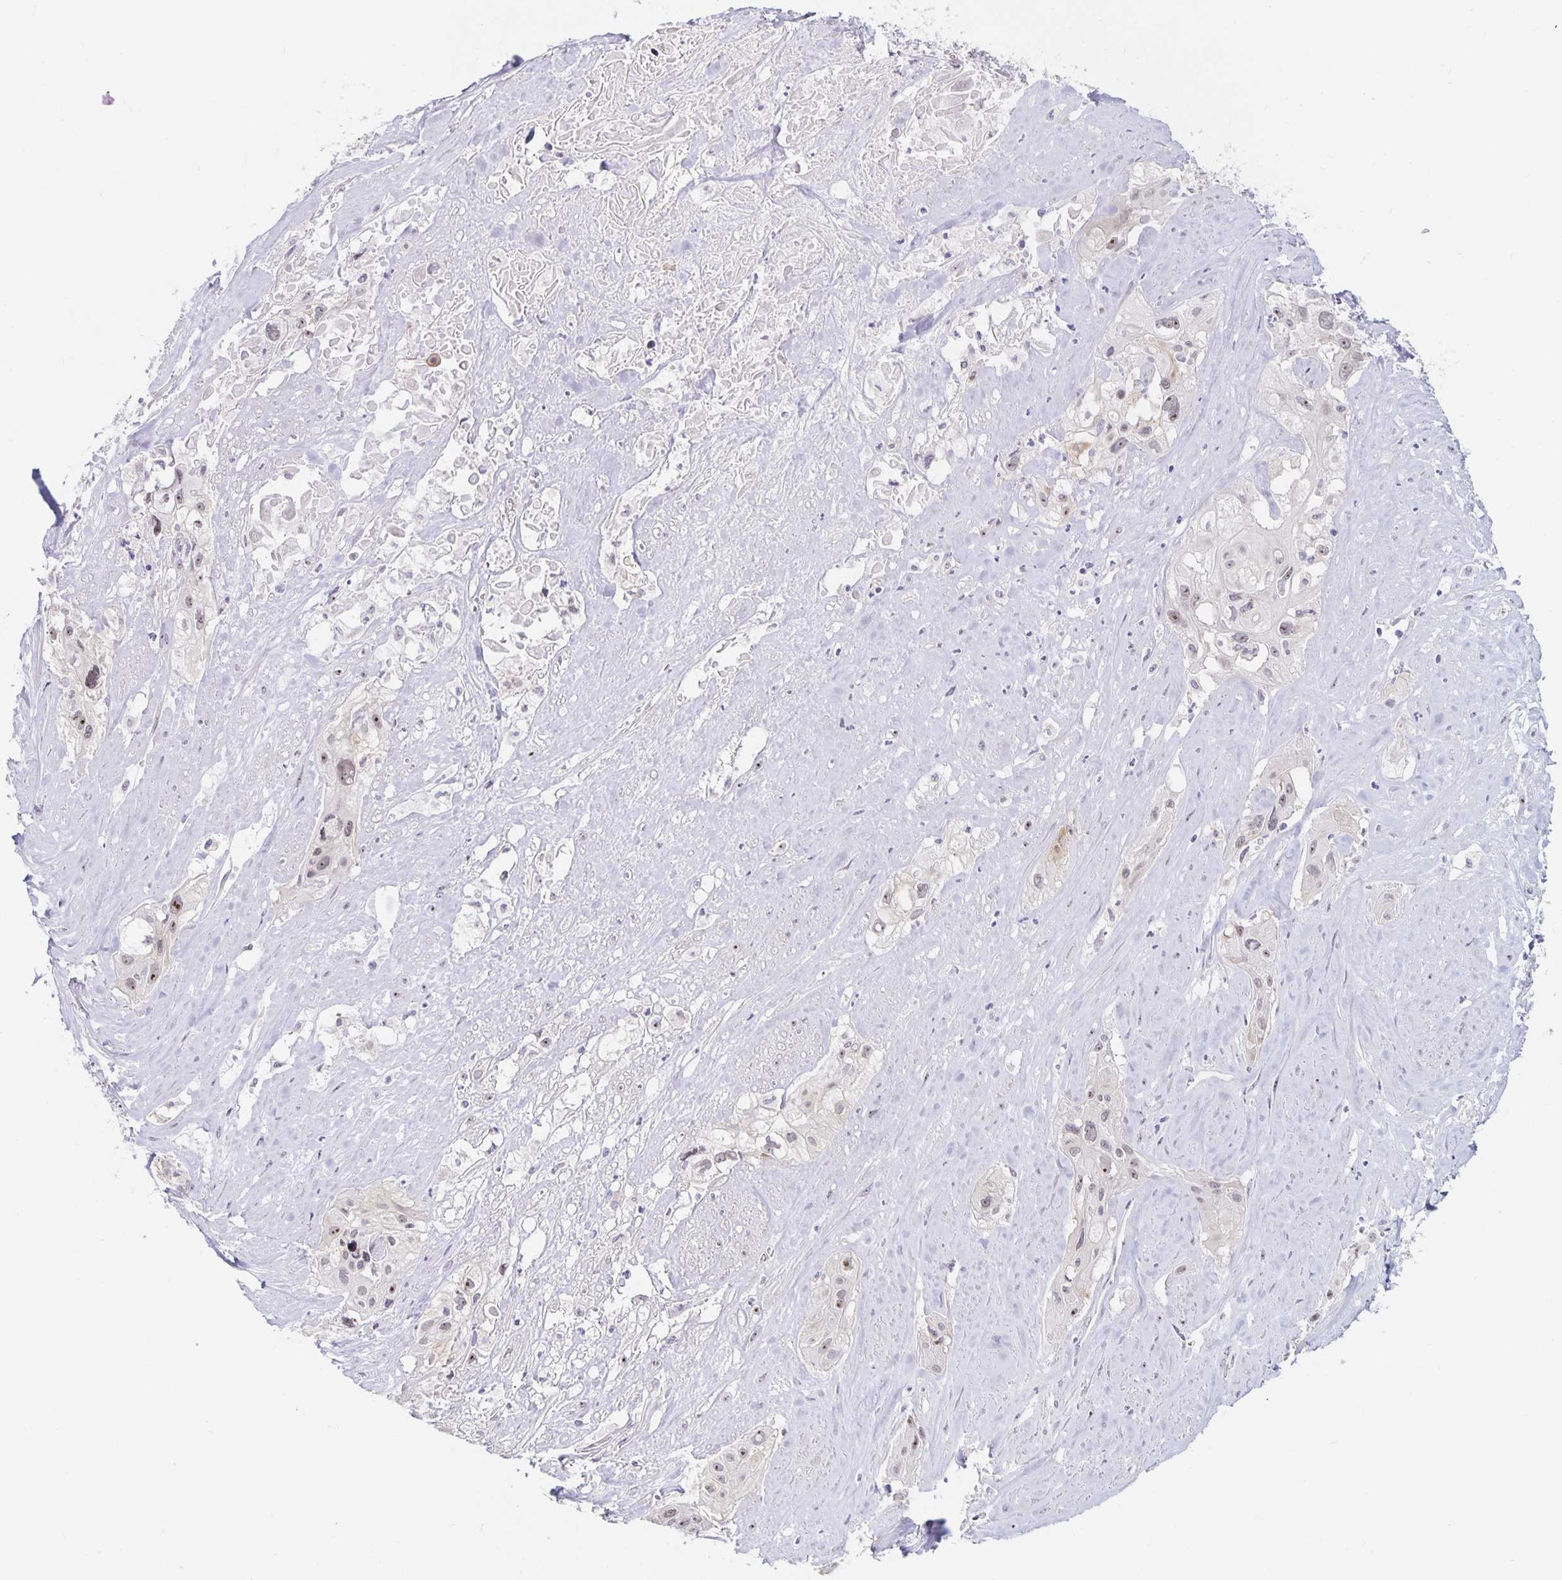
{"staining": {"intensity": "weak", "quantity": "25%-75%", "location": "nuclear"}, "tissue": "cervical cancer", "cell_type": "Tumor cells", "image_type": "cancer", "snomed": [{"axis": "morphology", "description": "Squamous cell carcinoma, NOS"}, {"axis": "topography", "description": "Cervix"}], "caption": "The photomicrograph shows a brown stain indicating the presence of a protein in the nuclear of tumor cells in cervical cancer (squamous cell carcinoma). (Stains: DAB (3,3'-diaminobenzidine) in brown, nuclei in blue, Microscopy: brightfield microscopy at high magnification).", "gene": "NUP85", "patient": {"sex": "female", "age": 49}}